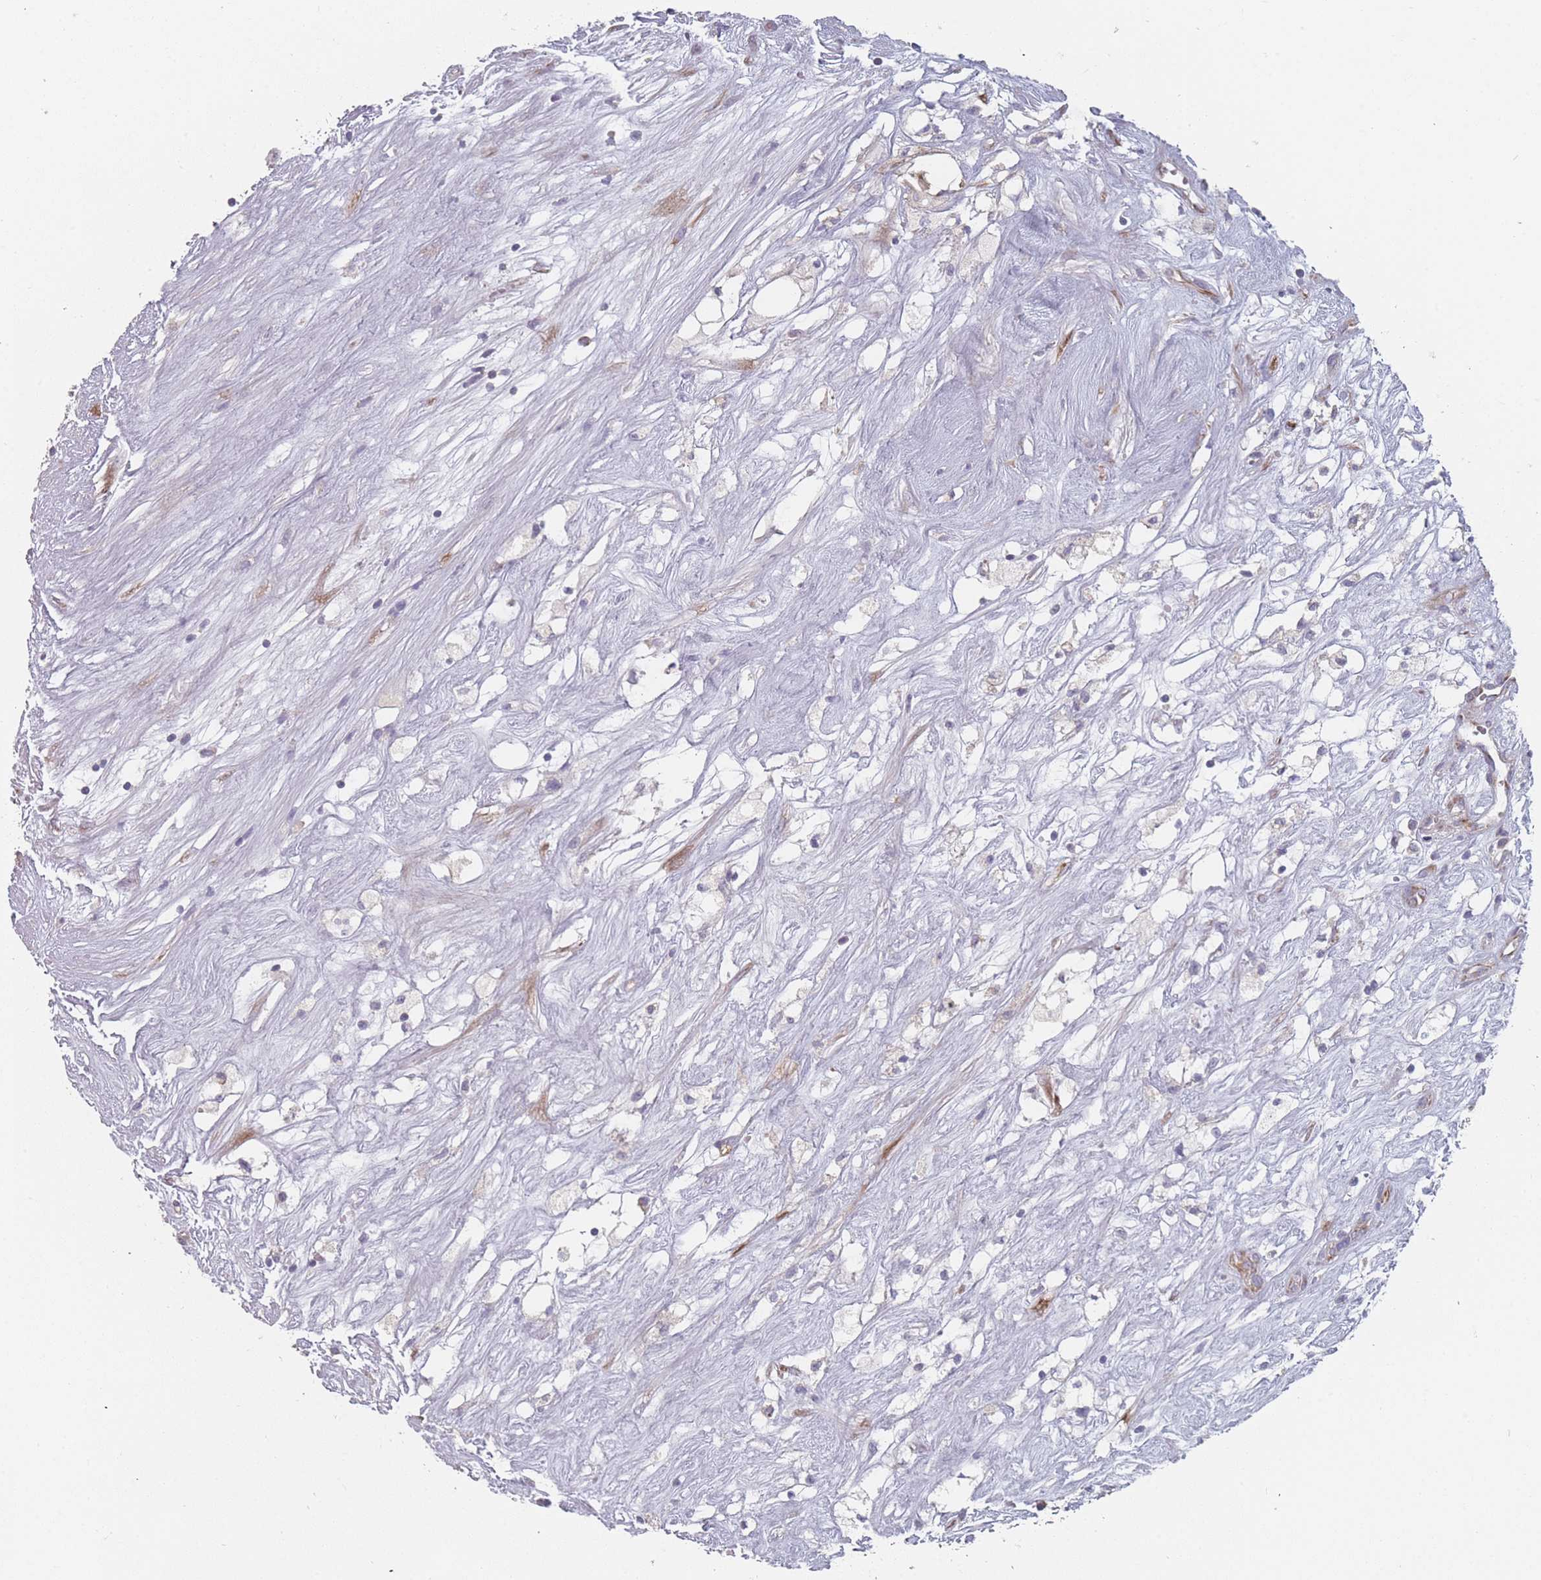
{"staining": {"intensity": "negative", "quantity": "none", "location": "none"}, "tissue": "renal cancer", "cell_type": "Tumor cells", "image_type": "cancer", "snomed": [{"axis": "morphology", "description": "Adenocarcinoma, NOS"}, {"axis": "topography", "description": "Kidney"}], "caption": "Tumor cells are negative for brown protein staining in adenocarcinoma (renal).", "gene": "CACNG5", "patient": {"sex": "male", "age": 59}}